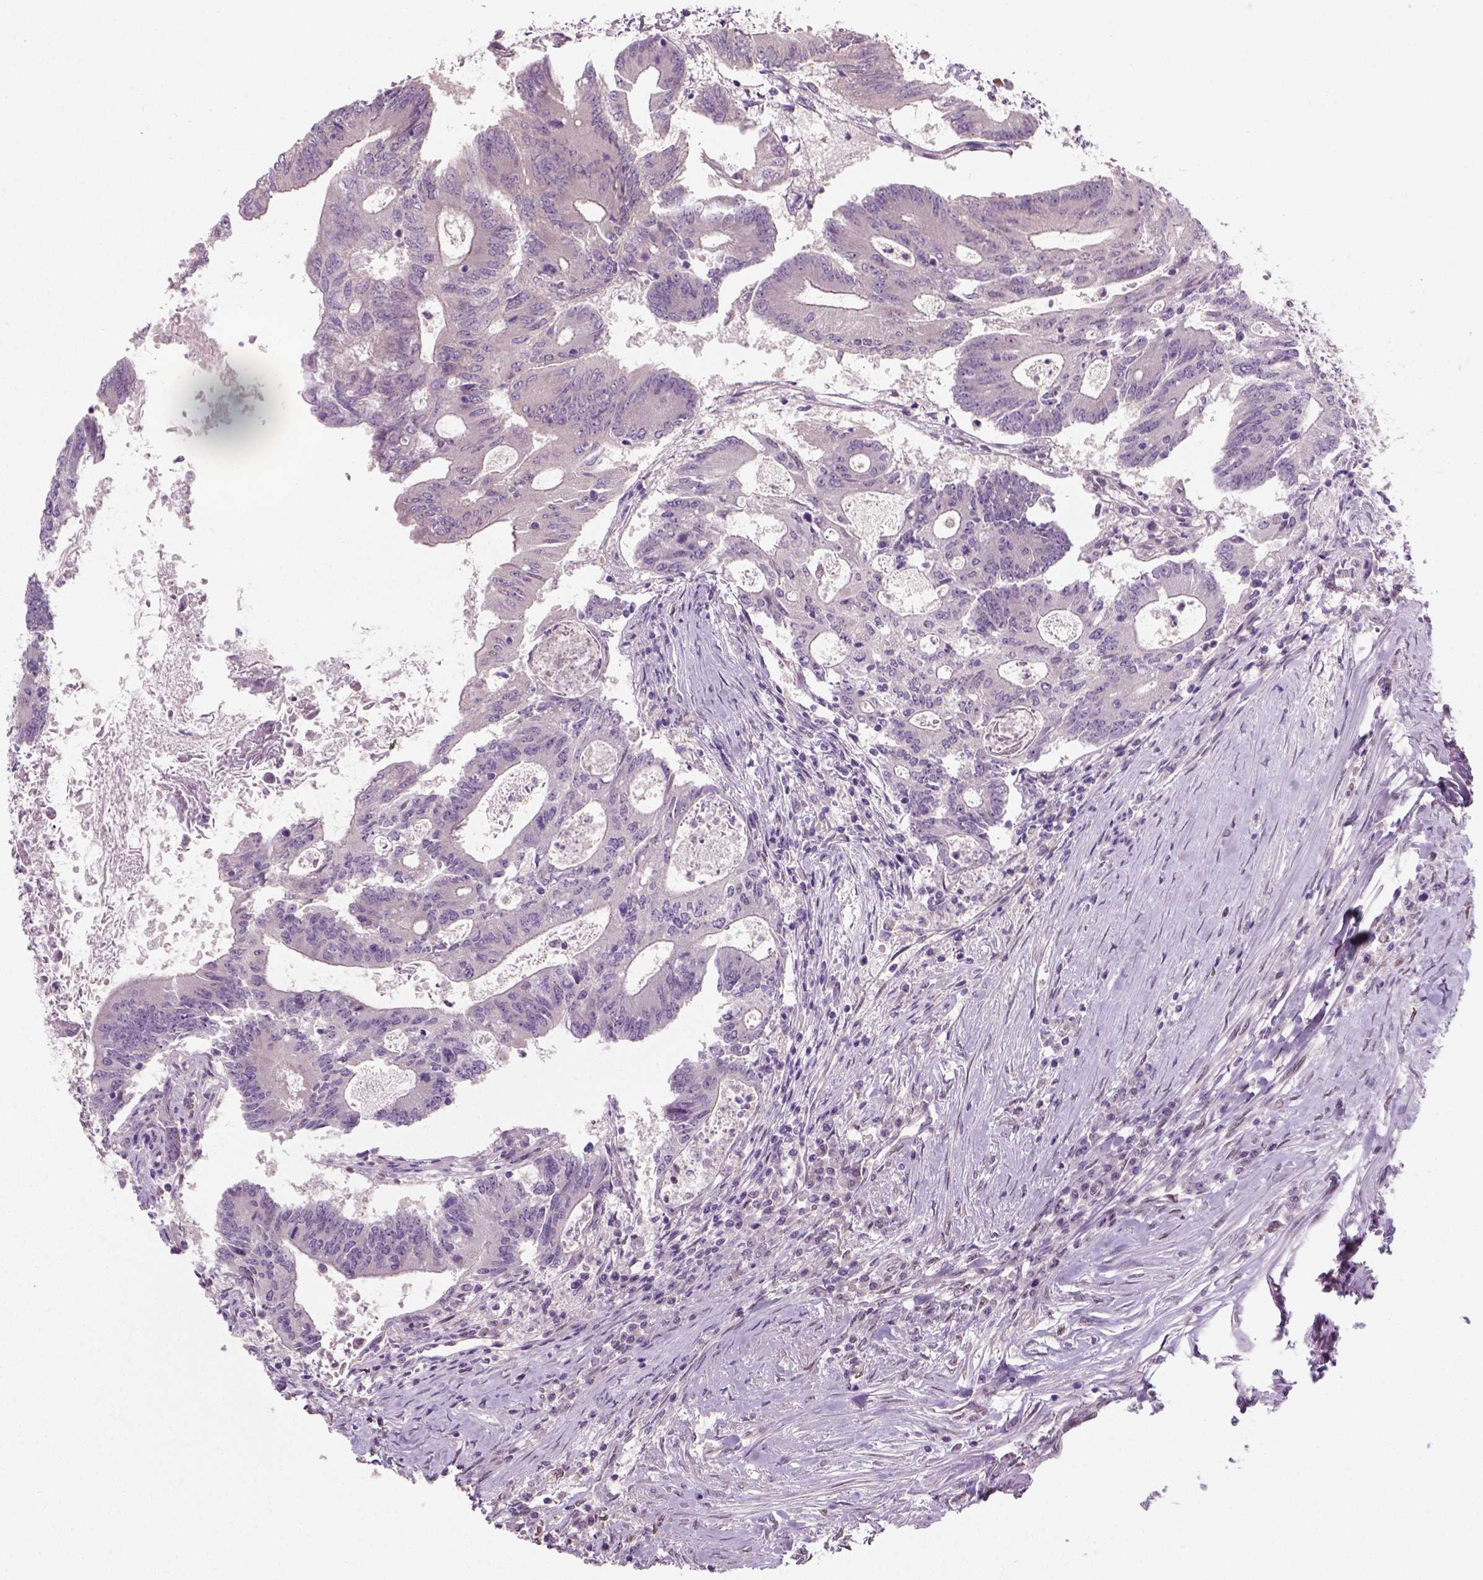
{"staining": {"intensity": "negative", "quantity": "none", "location": "none"}, "tissue": "colorectal cancer", "cell_type": "Tumor cells", "image_type": "cancer", "snomed": [{"axis": "morphology", "description": "Adenocarcinoma, NOS"}, {"axis": "topography", "description": "Colon"}], "caption": "High power microscopy image of an IHC image of adenocarcinoma (colorectal), revealing no significant expression in tumor cells. Nuclei are stained in blue.", "gene": "C1orf112", "patient": {"sex": "female", "age": 70}}